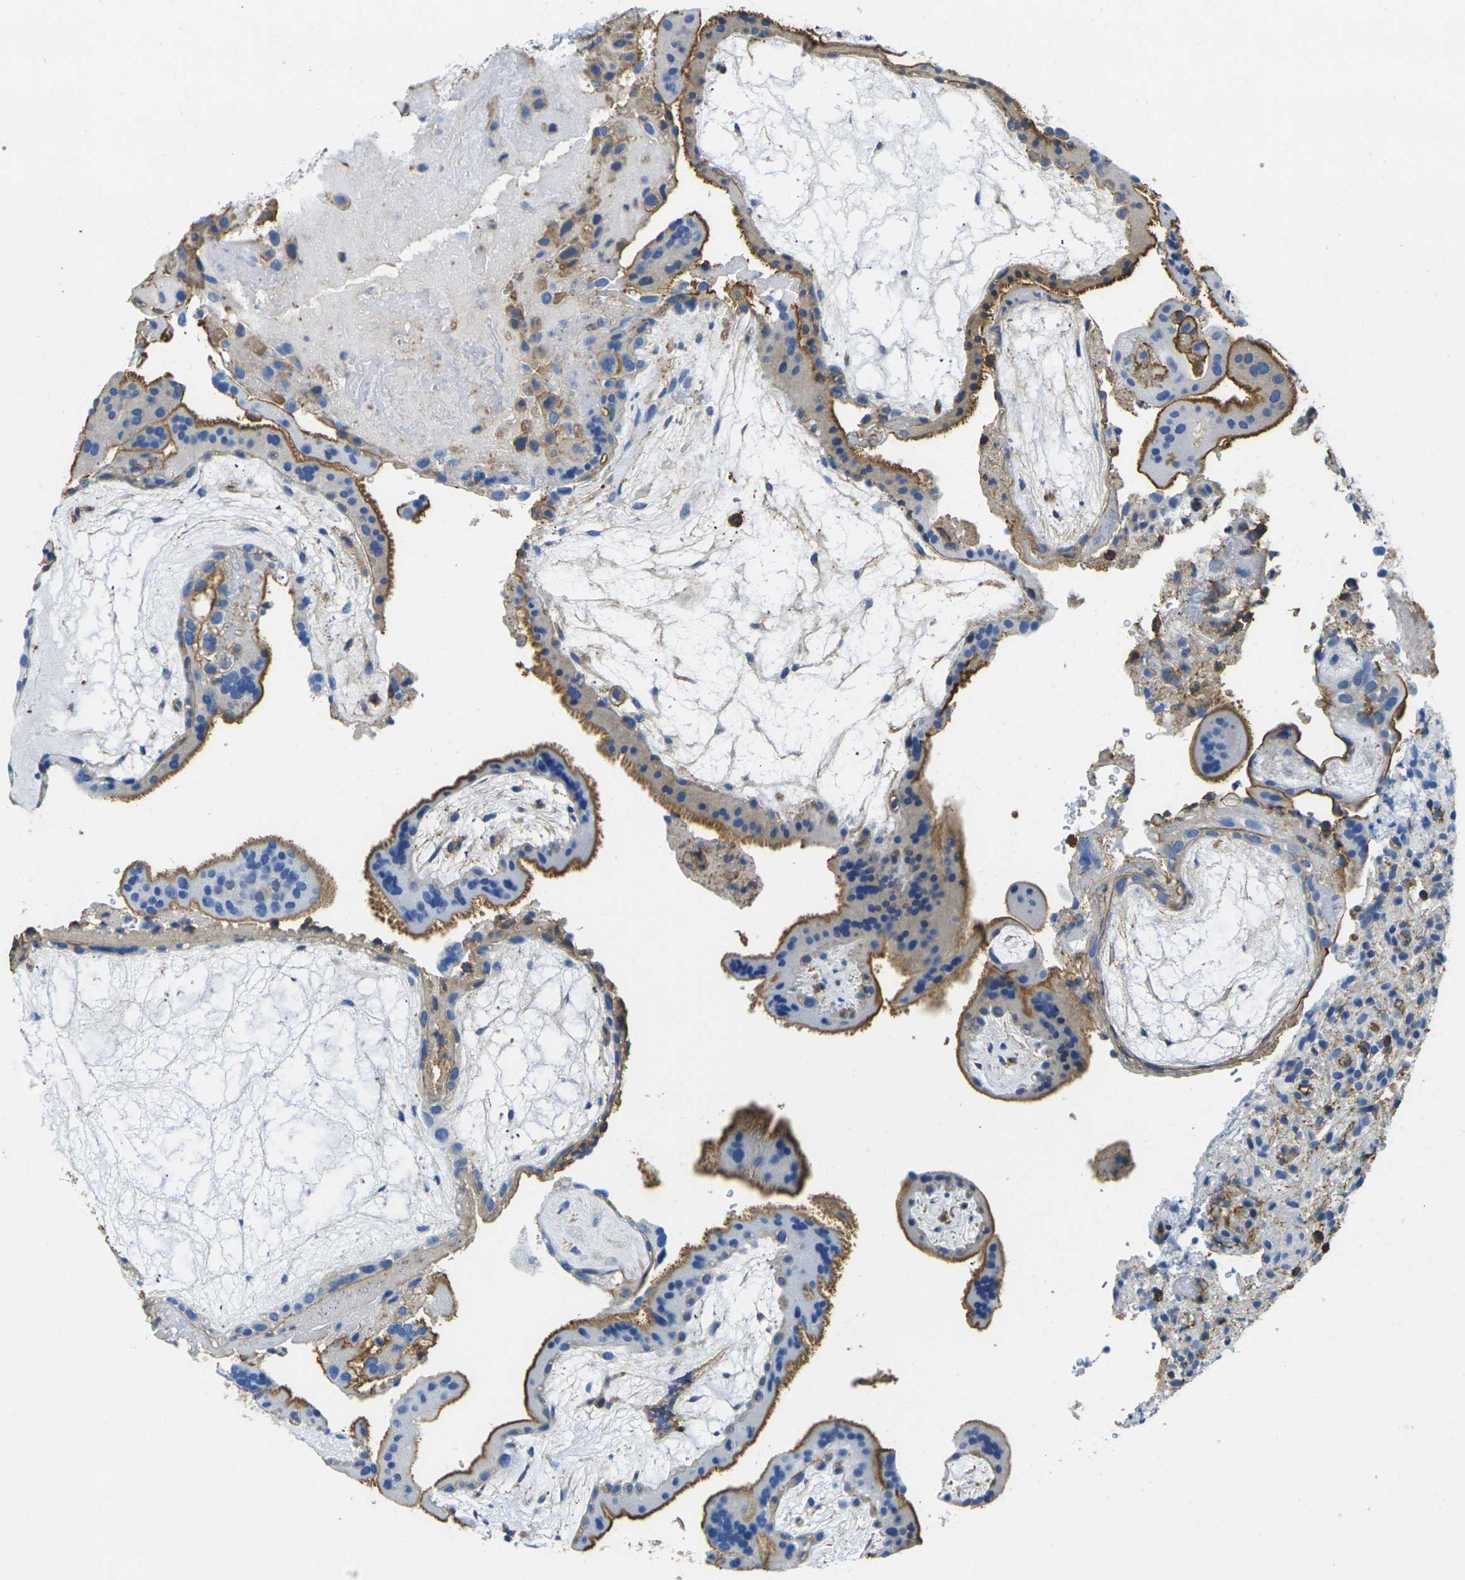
{"staining": {"intensity": "moderate", "quantity": ">75%", "location": "cytoplasmic/membranous"}, "tissue": "placenta", "cell_type": "Trophoblastic cells", "image_type": "normal", "snomed": [{"axis": "morphology", "description": "Normal tissue, NOS"}, {"axis": "topography", "description": "Placenta"}], "caption": "Protein expression analysis of unremarkable placenta reveals moderate cytoplasmic/membranous staining in about >75% of trophoblastic cells. (DAB IHC with brightfield microscopy, high magnification).", "gene": "FAM110D", "patient": {"sex": "female", "age": 19}}